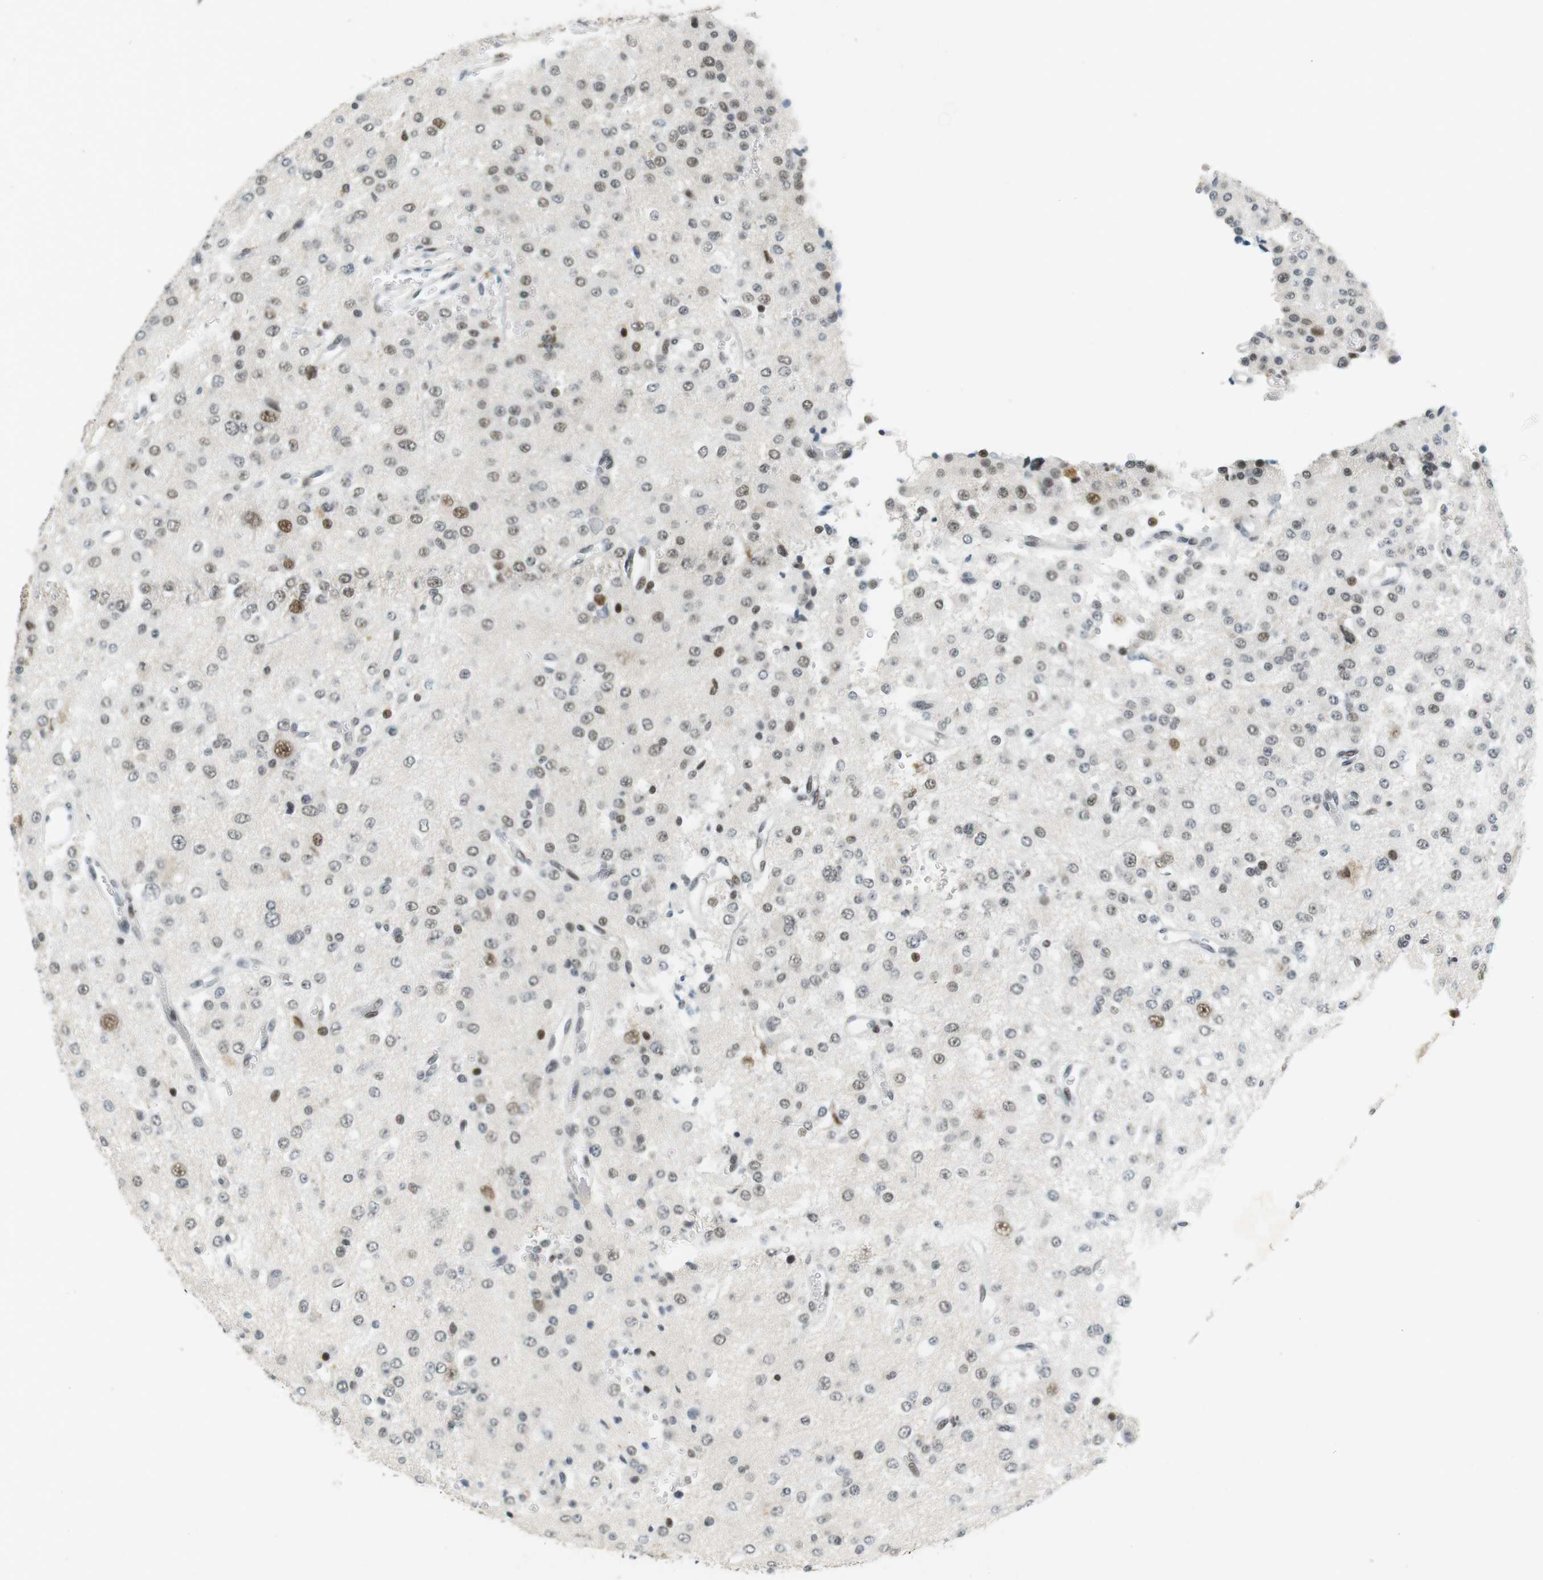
{"staining": {"intensity": "moderate", "quantity": ">75%", "location": "nuclear"}, "tissue": "glioma", "cell_type": "Tumor cells", "image_type": "cancer", "snomed": [{"axis": "morphology", "description": "Glioma, malignant, Low grade"}, {"axis": "topography", "description": "Brain"}], "caption": "A medium amount of moderate nuclear expression is identified in approximately >75% of tumor cells in glioma tissue.", "gene": "RNF38", "patient": {"sex": "male", "age": 38}}